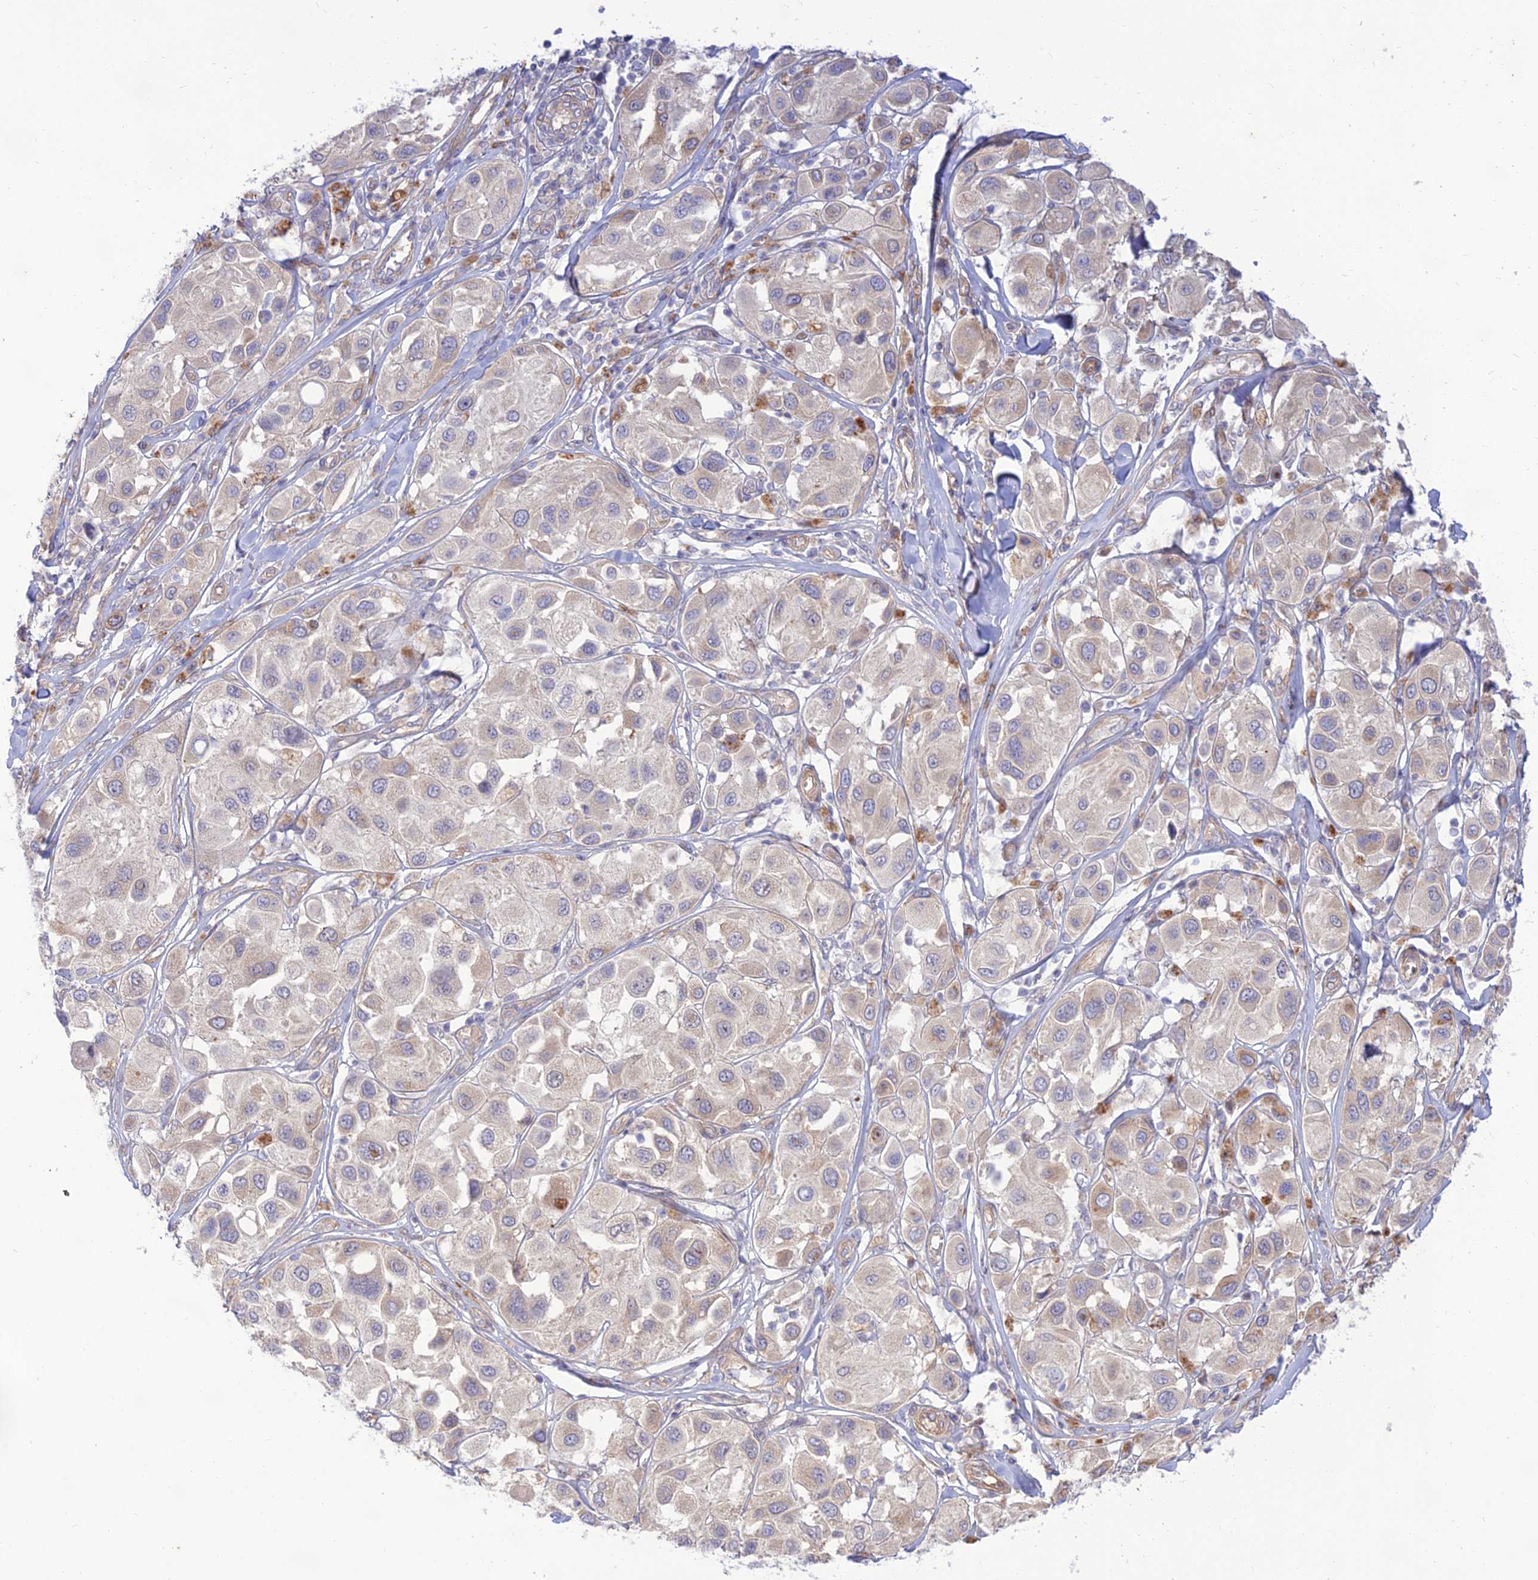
{"staining": {"intensity": "weak", "quantity": "<25%", "location": "cytoplasmic/membranous"}, "tissue": "melanoma", "cell_type": "Tumor cells", "image_type": "cancer", "snomed": [{"axis": "morphology", "description": "Malignant melanoma, Metastatic site"}, {"axis": "topography", "description": "Skin"}], "caption": "There is no significant expression in tumor cells of malignant melanoma (metastatic site). (DAB IHC with hematoxylin counter stain).", "gene": "KCNAB1", "patient": {"sex": "male", "age": 41}}